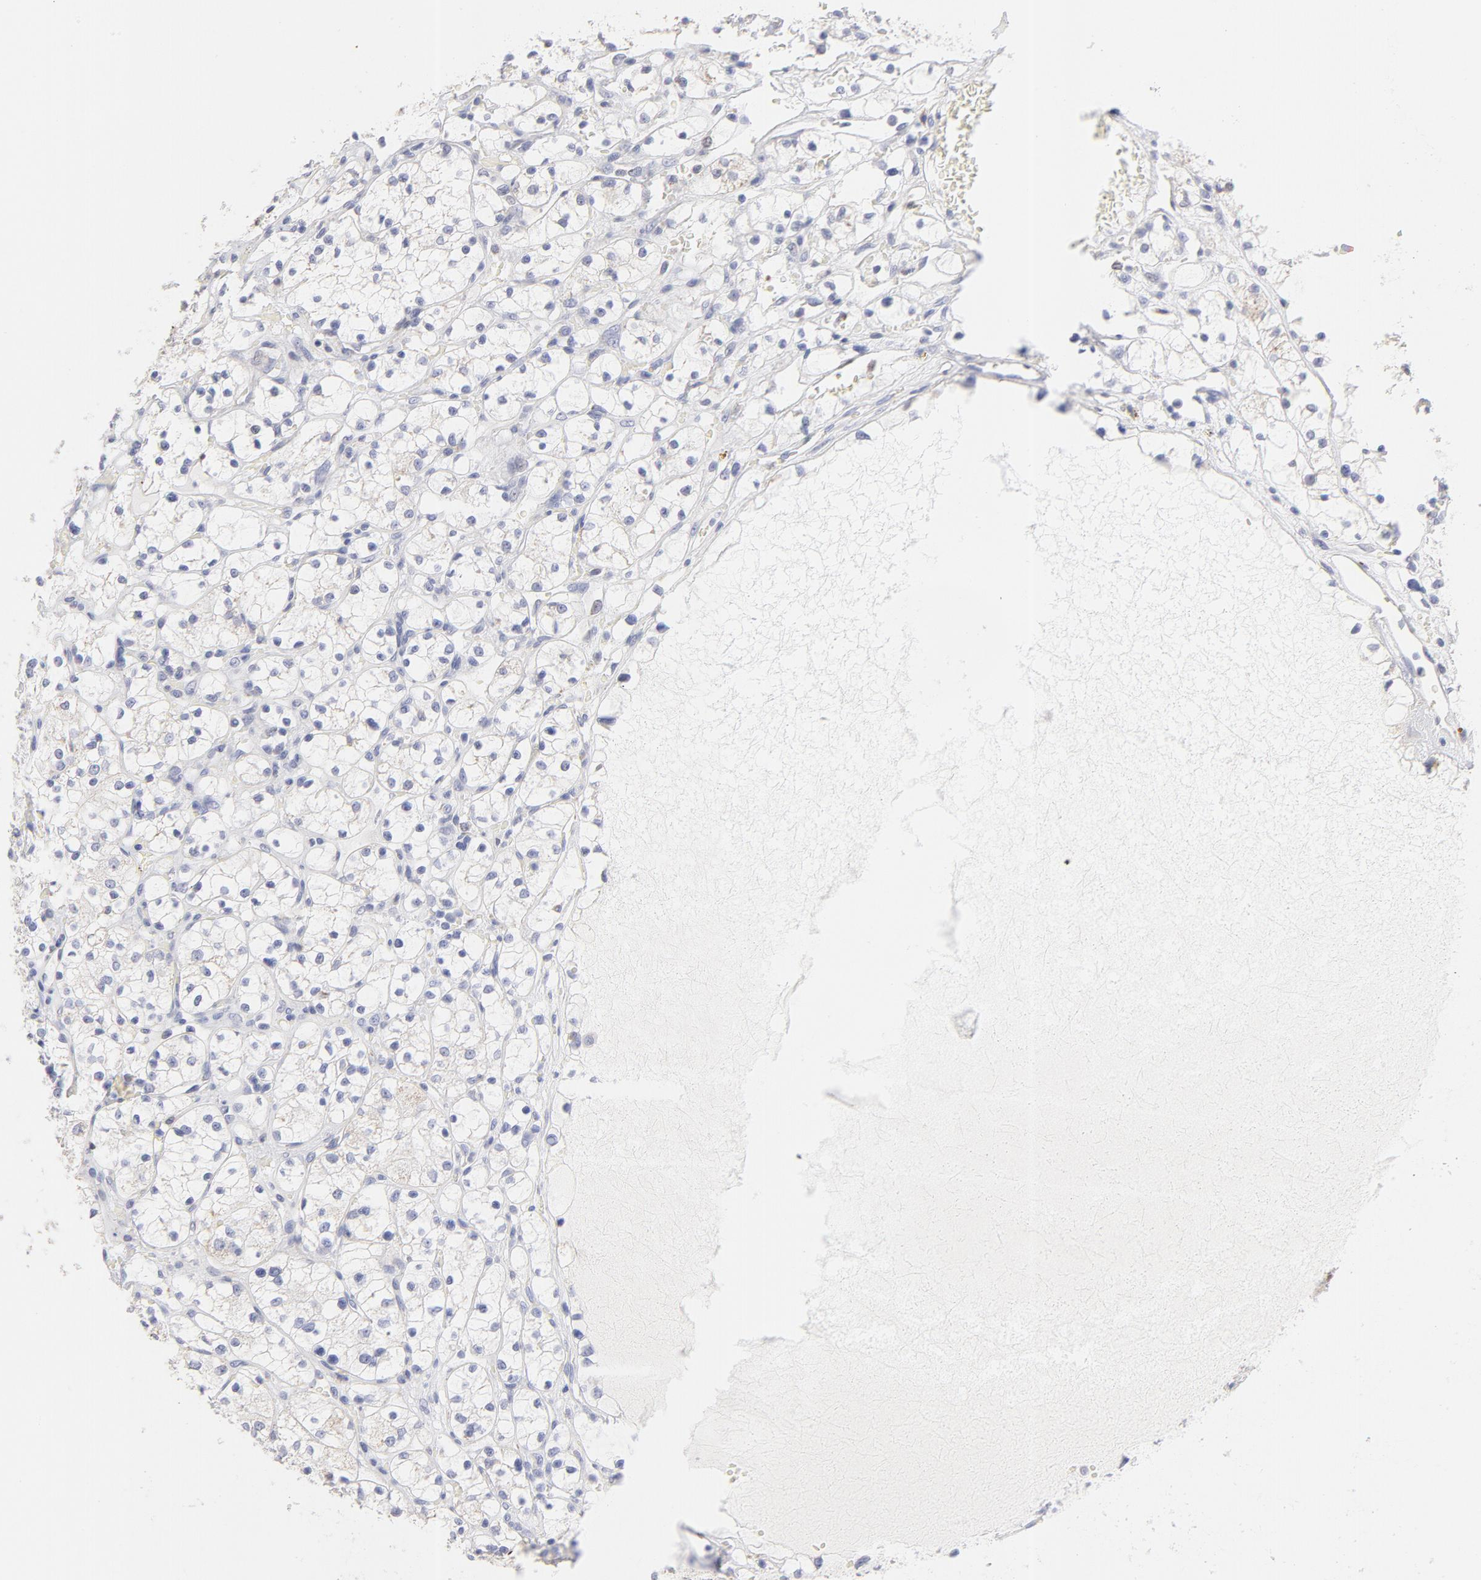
{"staining": {"intensity": "weak", "quantity": ">75%", "location": "cytoplasmic/membranous"}, "tissue": "renal cancer", "cell_type": "Tumor cells", "image_type": "cancer", "snomed": [{"axis": "morphology", "description": "Adenocarcinoma, NOS"}, {"axis": "topography", "description": "Kidney"}], "caption": "Immunohistochemistry (IHC) of human renal adenocarcinoma shows low levels of weak cytoplasmic/membranous staining in approximately >75% of tumor cells.", "gene": "TST", "patient": {"sex": "female", "age": 60}}